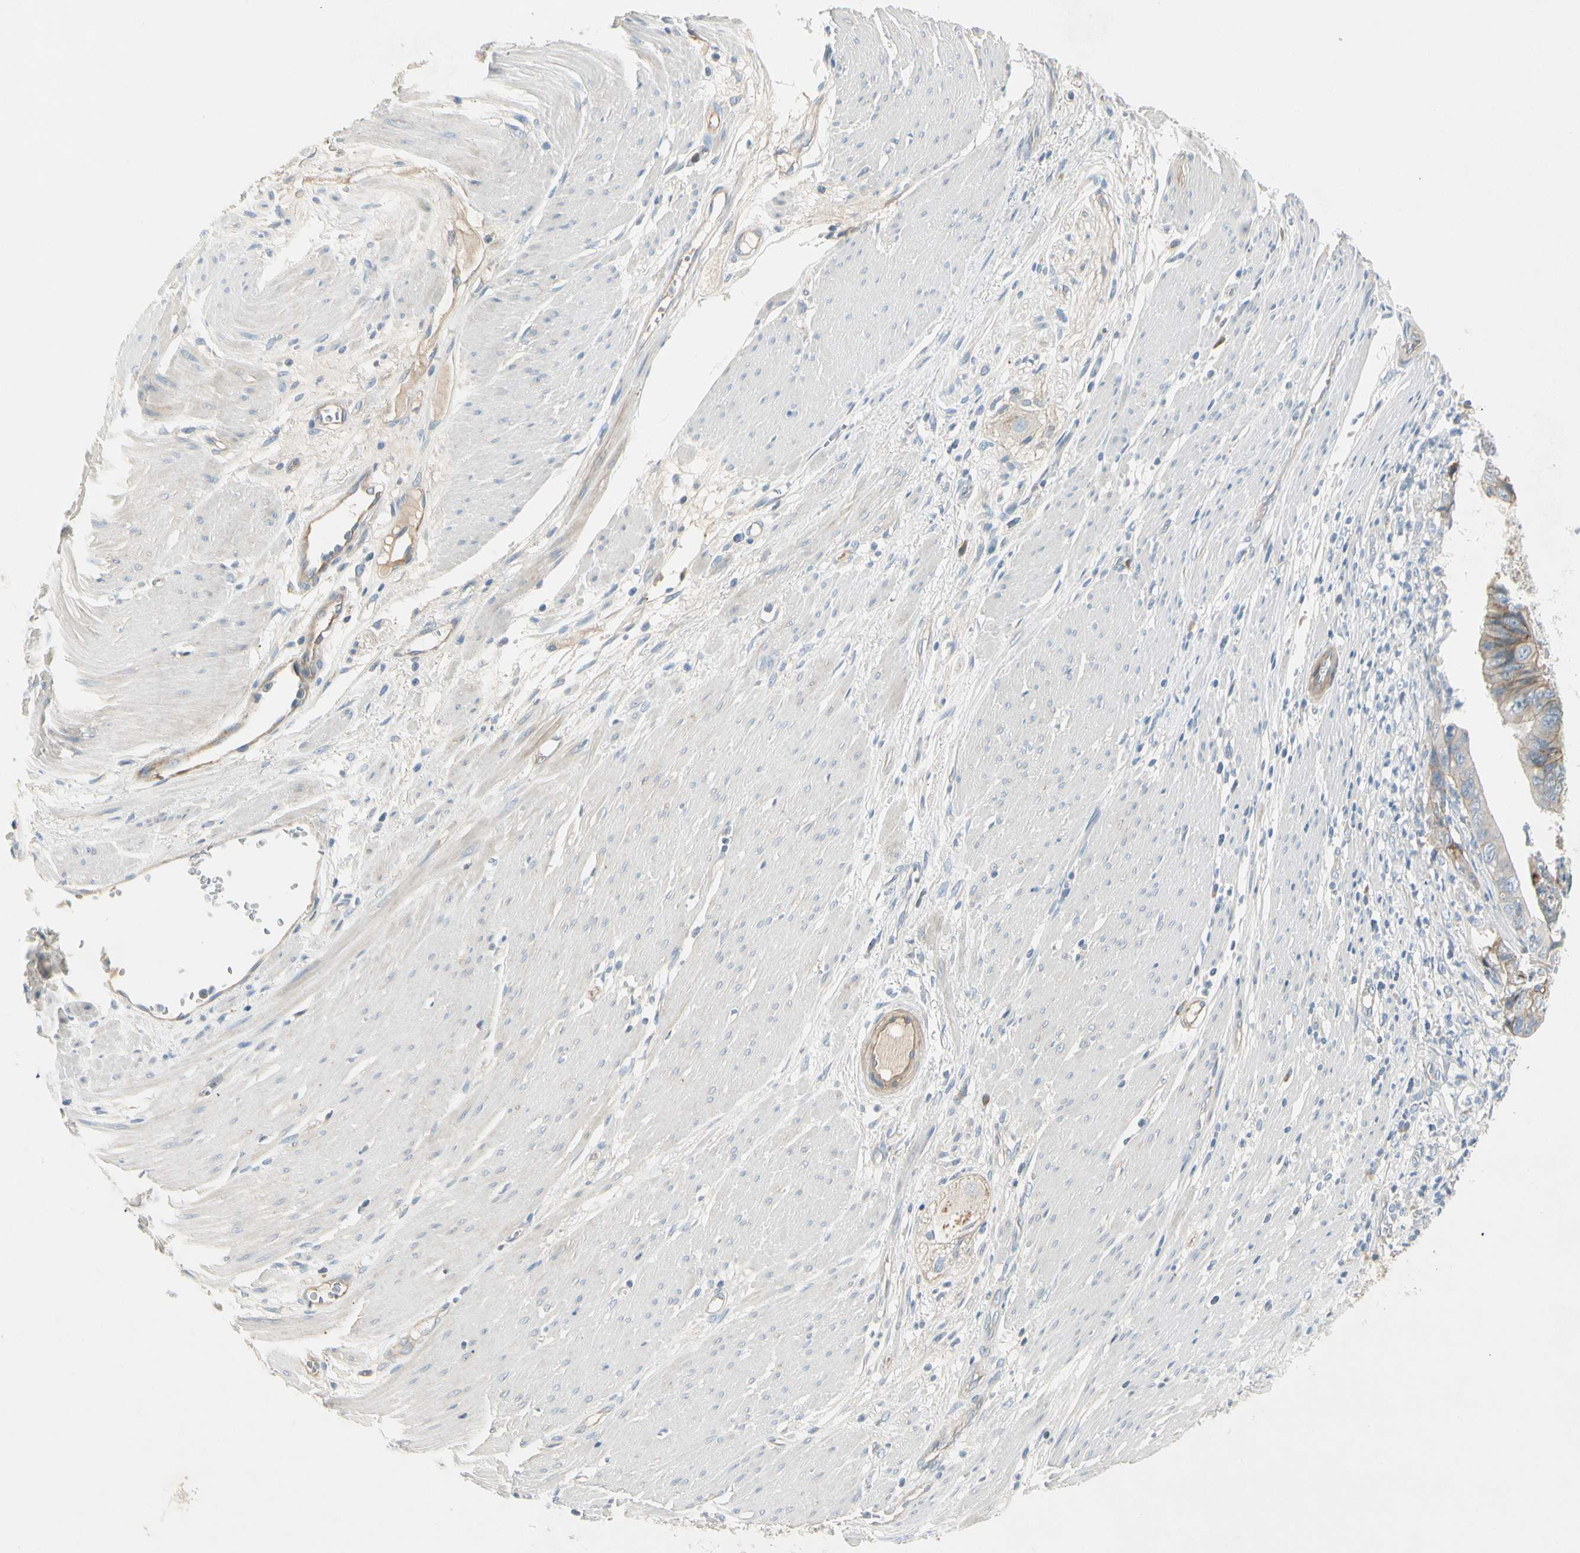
{"staining": {"intensity": "weak", "quantity": "25%-75%", "location": "cytoplasmic/membranous"}, "tissue": "stomach cancer", "cell_type": "Tumor cells", "image_type": "cancer", "snomed": [{"axis": "morphology", "description": "Adenocarcinoma, NOS"}, {"axis": "topography", "description": "Stomach, lower"}], "caption": "Protein positivity by IHC displays weak cytoplasmic/membranous expression in about 25%-75% of tumor cells in adenocarcinoma (stomach).", "gene": "ITGA3", "patient": {"sex": "male", "age": 77}}